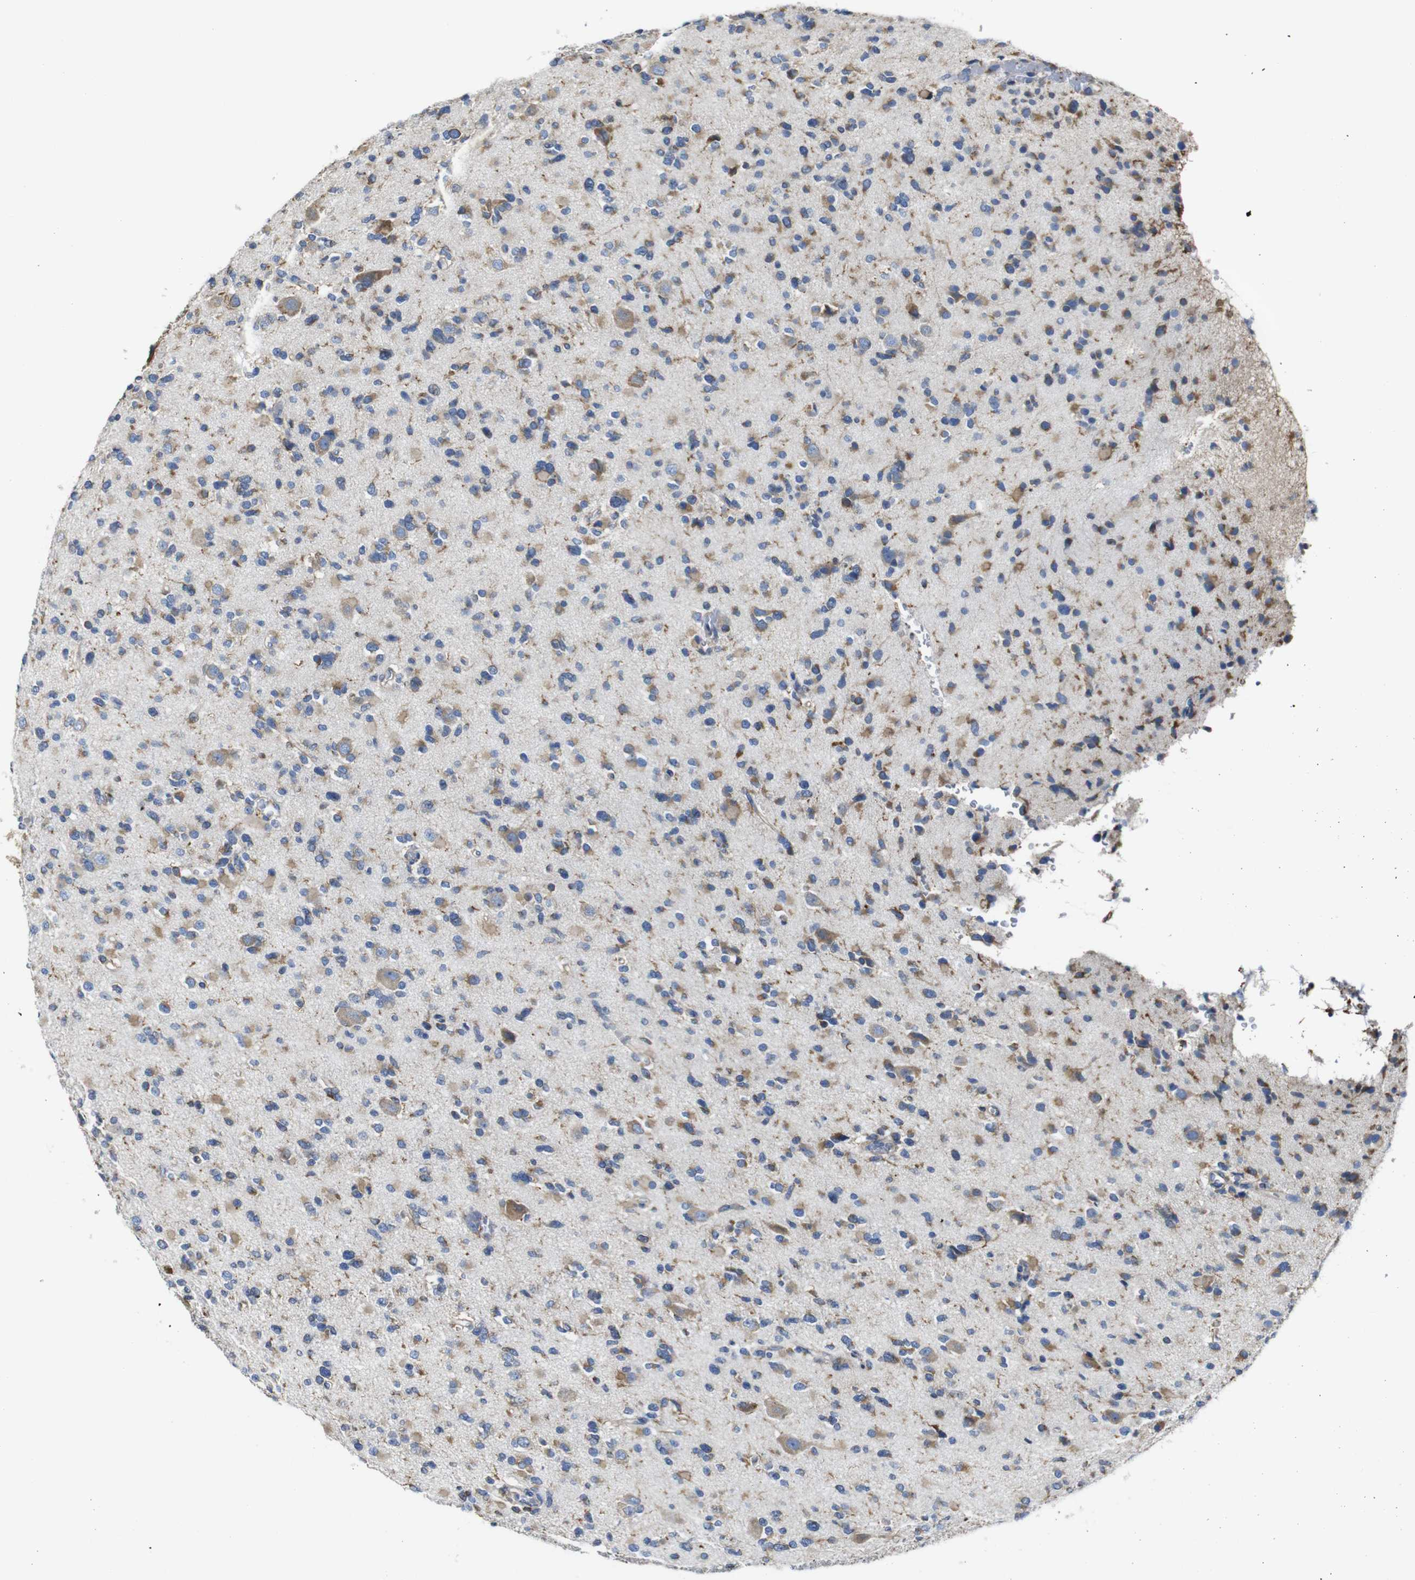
{"staining": {"intensity": "weak", "quantity": "25%-75%", "location": "cytoplasmic/membranous"}, "tissue": "glioma", "cell_type": "Tumor cells", "image_type": "cancer", "snomed": [{"axis": "morphology", "description": "Glioma, malignant, Low grade"}, {"axis": "topography", "description": "Brain"}], "caption": "This is a micrograph of IHC staining of glioma, which shows weak positivity in the cytoplasmic/membranous of tumor cells.", "gene": "PPIB", "patient": {"sex": "female", "age": 22}}